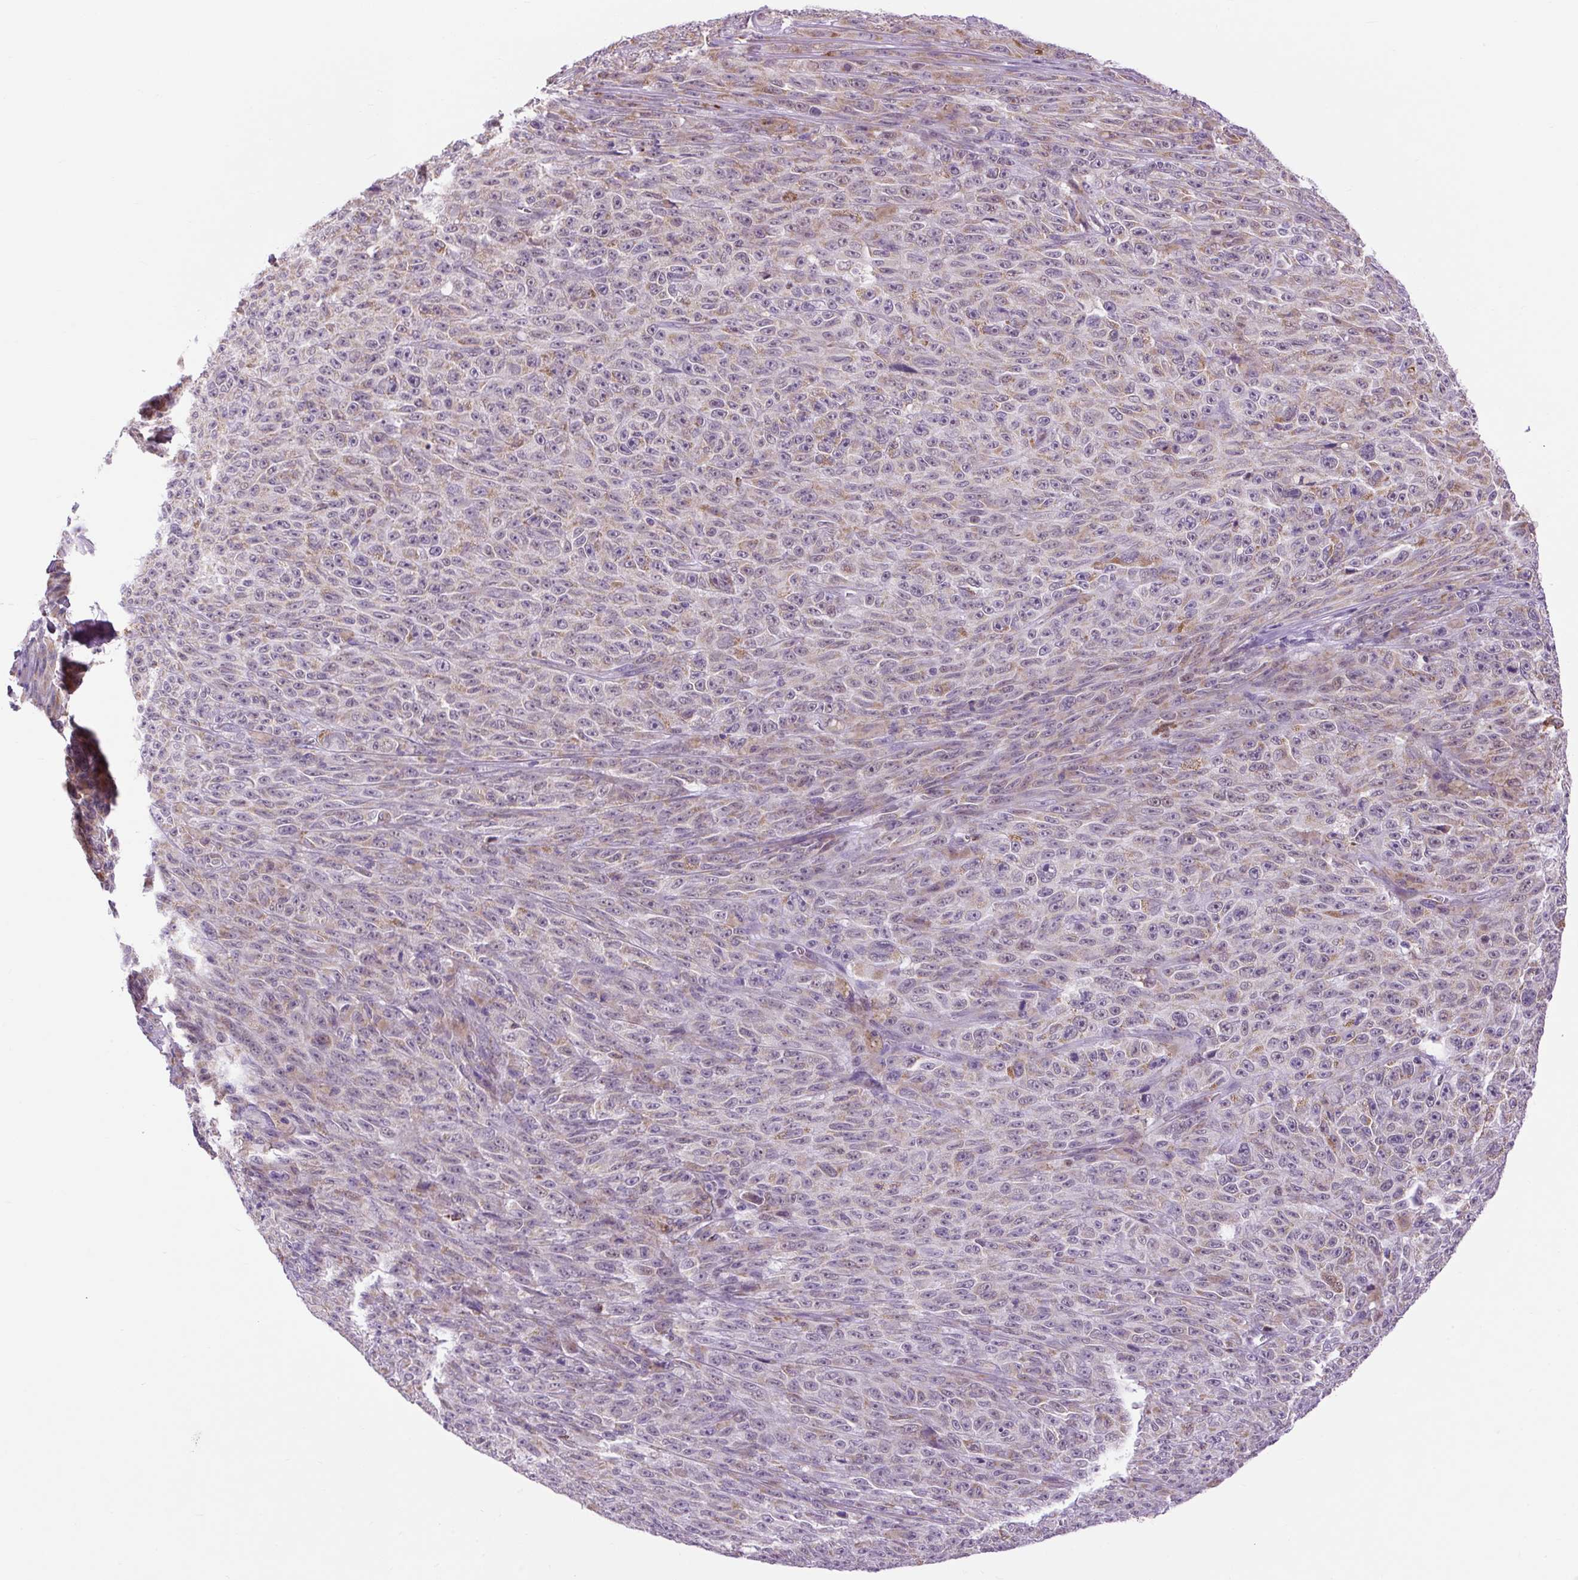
{"staining": {"intensity": "weak", "quantity": "25%-75%", "location": "cytoplasmic/membranous"}, "tissue": "melanoma", "cell_type": "Tumor cells", "image_type": "cancer", "snomed": [{"axis": "morphology", "description": "Malignant melanoma, NOS"}, {"axis": "topography", "description": "Skin"}], "caption": "IHC micrograph of melanoma stained for a protein (brown), which displays low levels of weak cytoplasmic/membranous staining in about 25%-75% of tumor cells.", "gene": "SCO2", "patient": {"sex": "female", "age": 82}}